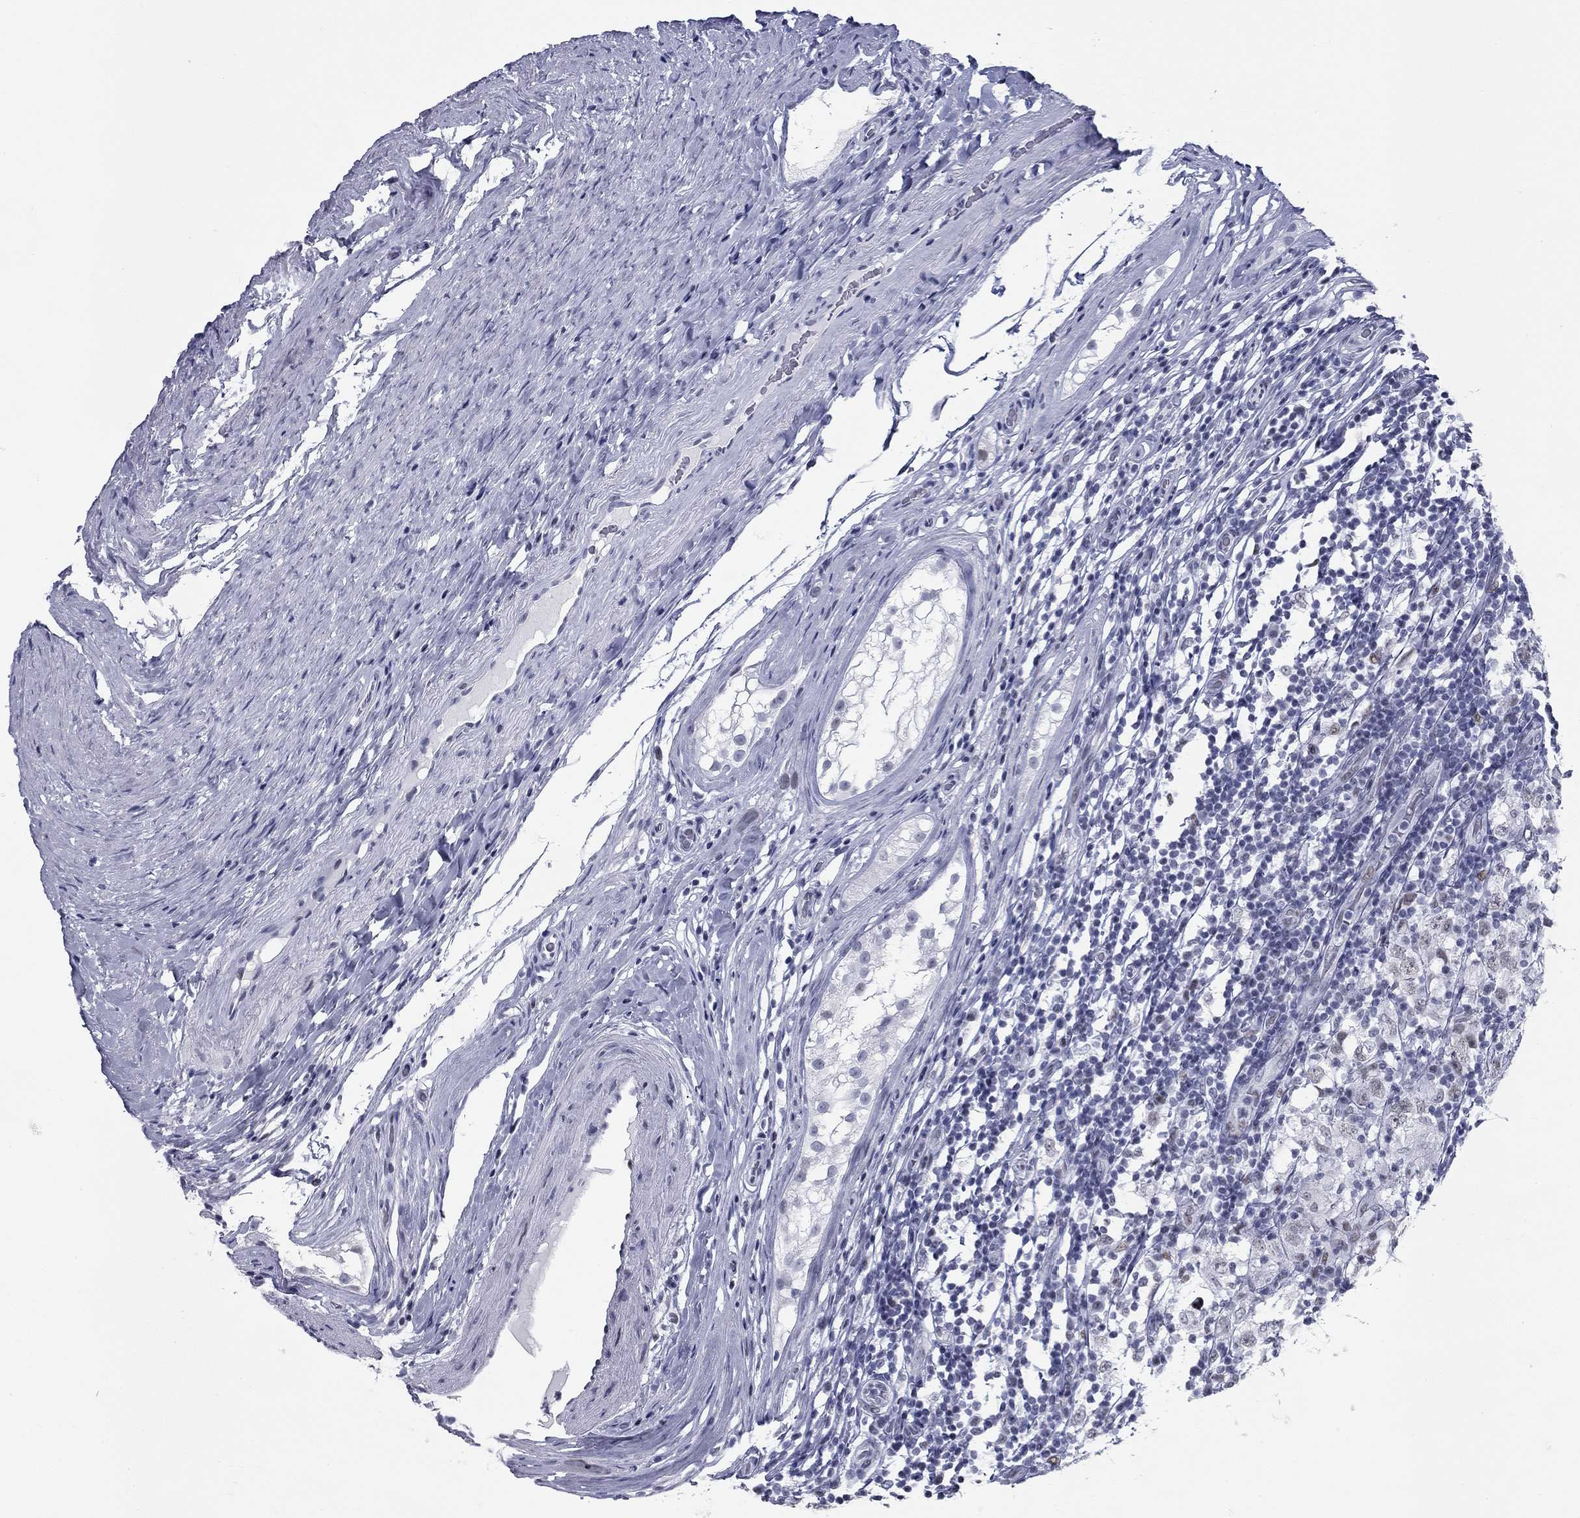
{"staining": {"intensity": "weak", "quantity": "25%-75%", "location": "nuclear"}, "tissue": "testis cancer", "cell_type": "Tumor cells", "image_type": "cancer", "snomed": [{"axis": "morphology", "description": "Seminoma, NOS"}, {"axis": "morphology", "description": "Carcinoma, Embryonal, NOS"}, {"axis": "topography", "description": "Testis"}], "caption": "Immunohistochemistry (IHC) of testis cancer displays low levels of weak nuclear staining in about 25%-75% of tumor cells.", "gene": "ASF1B", "patient": {"sex": "male", "age": 41}}